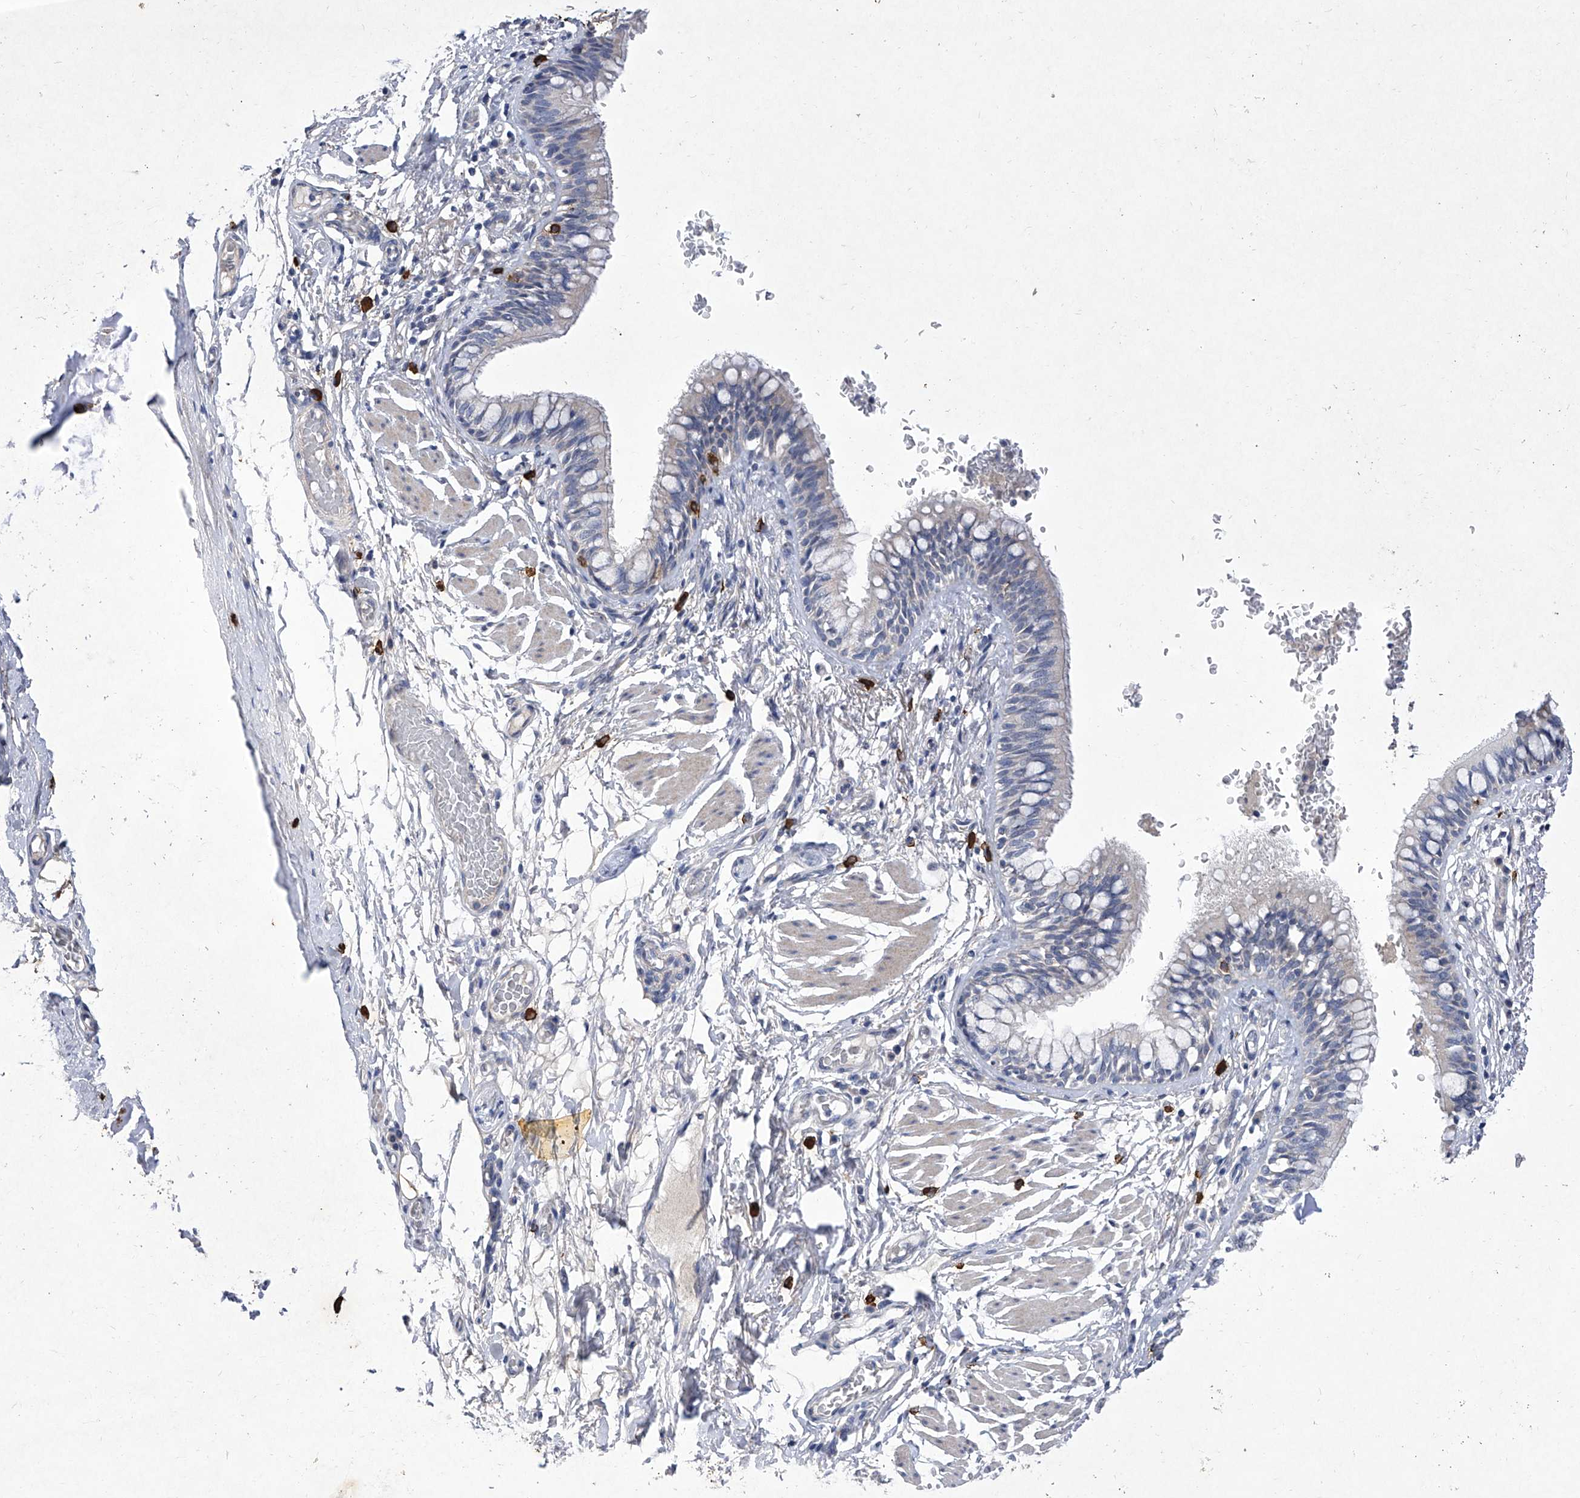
{"staining": {"intensity": "negative", "quantity": "none", "location": "none"}, "tissue": "bronchus", "cell_type": "Respiratory epithelial cells", "image_type": "normal", "snomed": [{"axis": "morphology", "description": "Normal tissue, NOS"}, {"axis": "topography", "description": "Cartilage tissue"}, {"axis": "topography", "description": "Bronchus"}], "caption": "Immunohistochemistry (IHC) histopathology image of benign bronchus: human bronchus stained with DAB (3,3'-diaminobenzidine) reveals no significant protein expression in respiratory epithelial cells. (DAB immunohistochemistry with hematoxylin counter stain).", "gene": "IFNL2", "patient": {"sex": "female", "age": 36}}